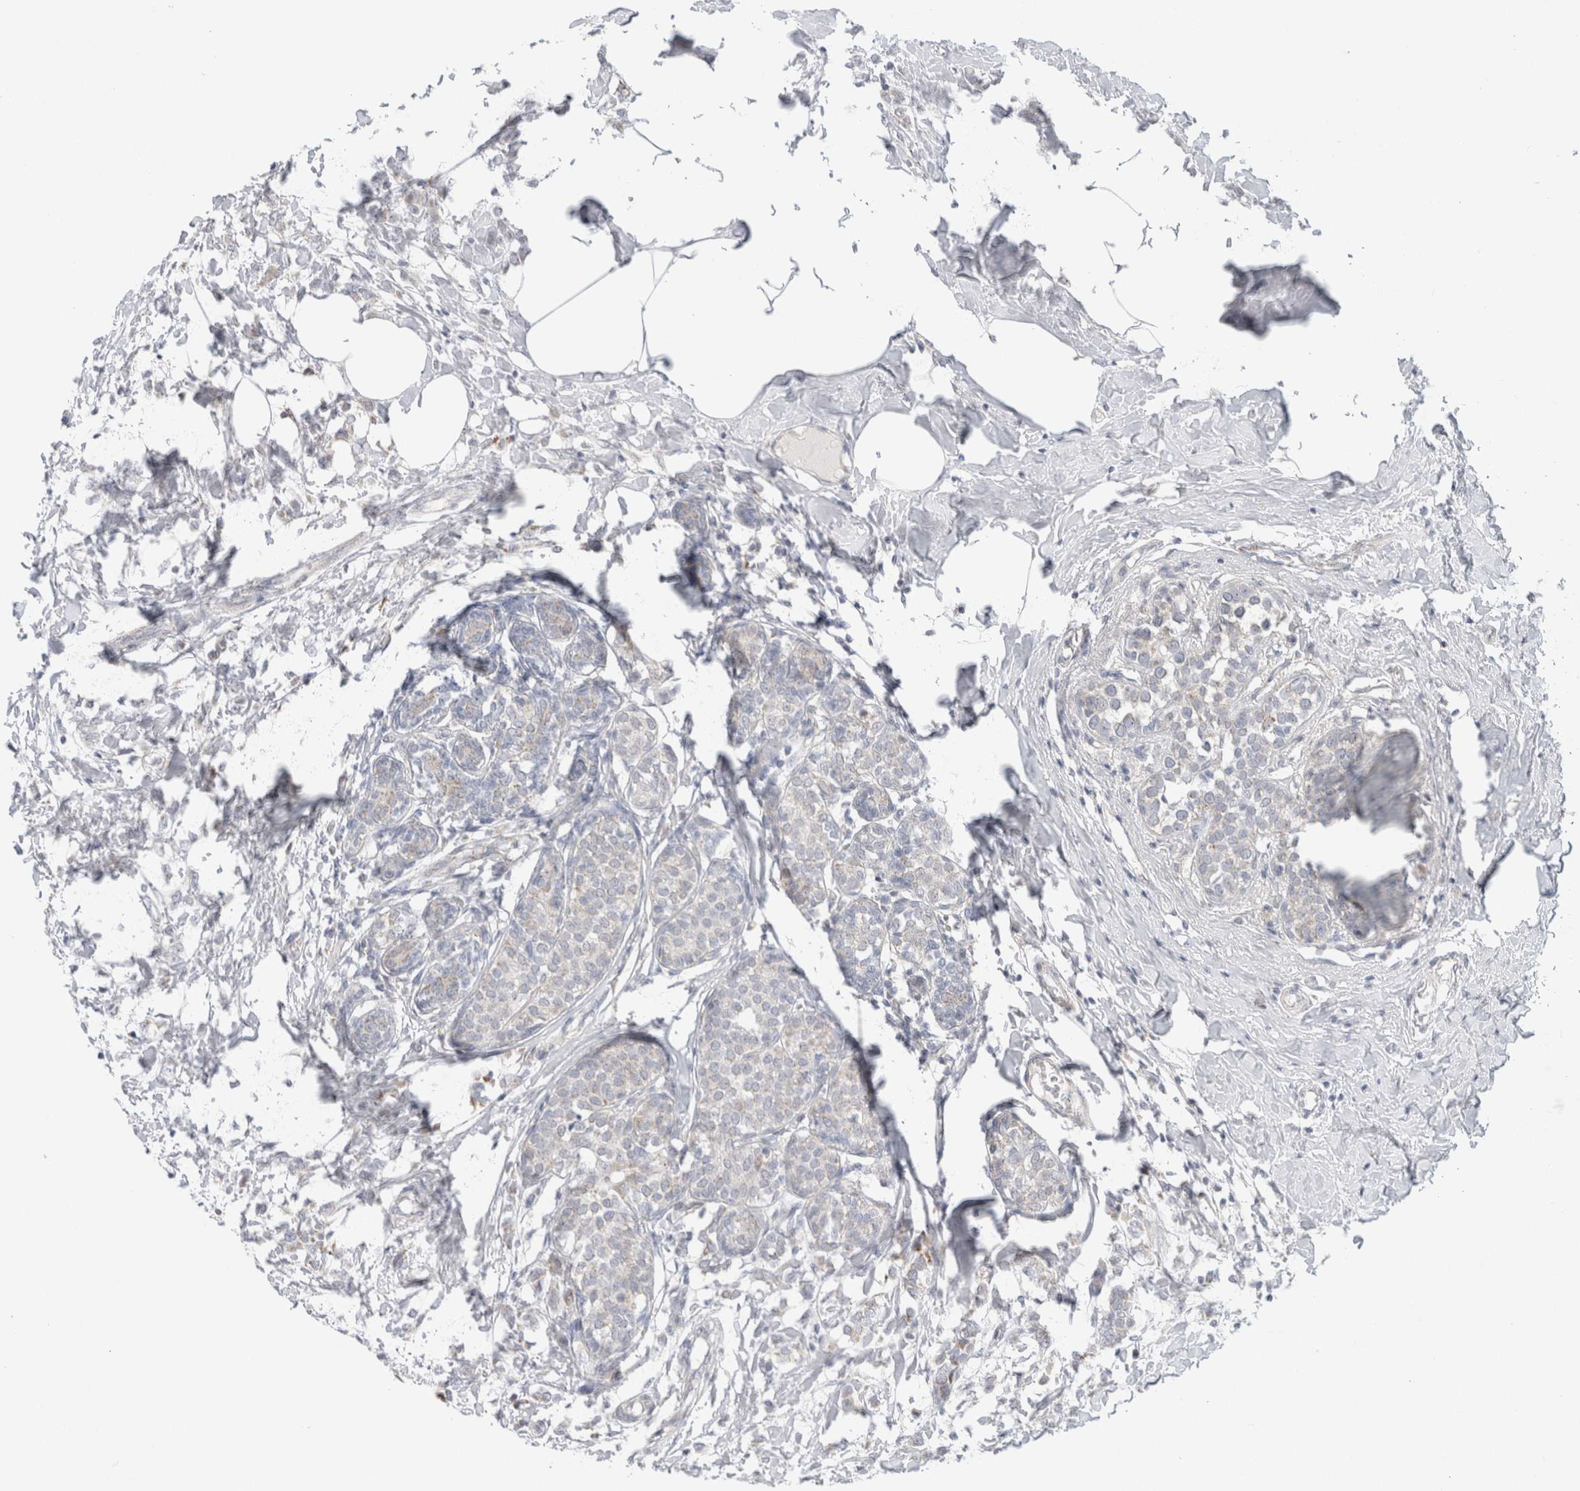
{"staining": {"intensity": "negative", "quantity": "none", "location": "none"}, "tissue": "breast cancer", "cell_type": "Tumor cells", "image_type": "cancer", "snomed": [{"axis": "morphology", "description": "Lobular carcinoma, in situ"}, {"axis": "morphology", "description": "Lobular carcinoma"}, {"axis": "topography", "description": "Breast"}], "caption": "Tumor cells are negative for brown protein staining in breast cancer (lobular carcinoma).", "gene": "FAHD1", "patient": {"sex": "female", "age": 41}}